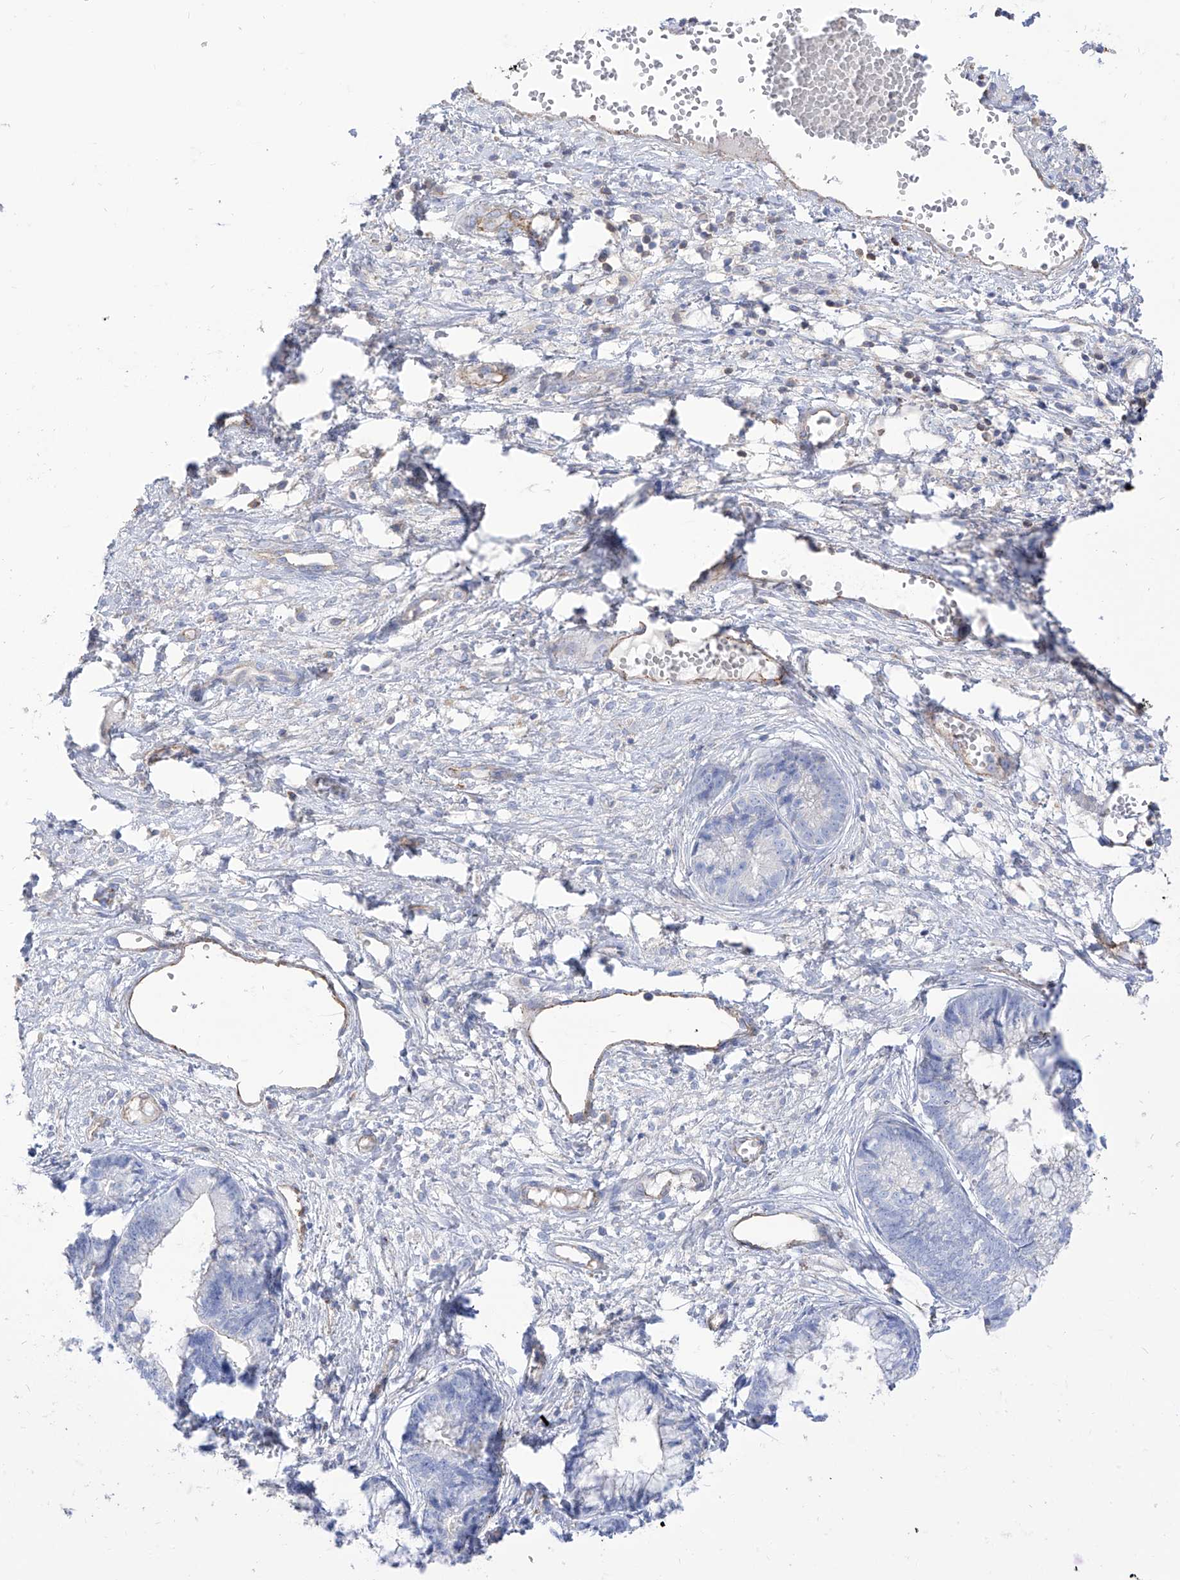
{"staining": {"intensity": "negative", "quantity": "none", "location": "none"}, "tissue": "cervical cancer", "cell_type": "Tumor cells", "image_type": "cancer", "snomed": [{"axis": "morphology", "description": "Adenocarcinoma, NOS"}, {"axis": "topography", "description": "Cervix"}], "caption": "IHC histopathology image of cervical cancer (adenocarcinoma) stained for a protein (brown), which demonstrates no staining in tumor cells.", "gene": "C1orf74", "patient": {"sex": "female", "age": 44}}